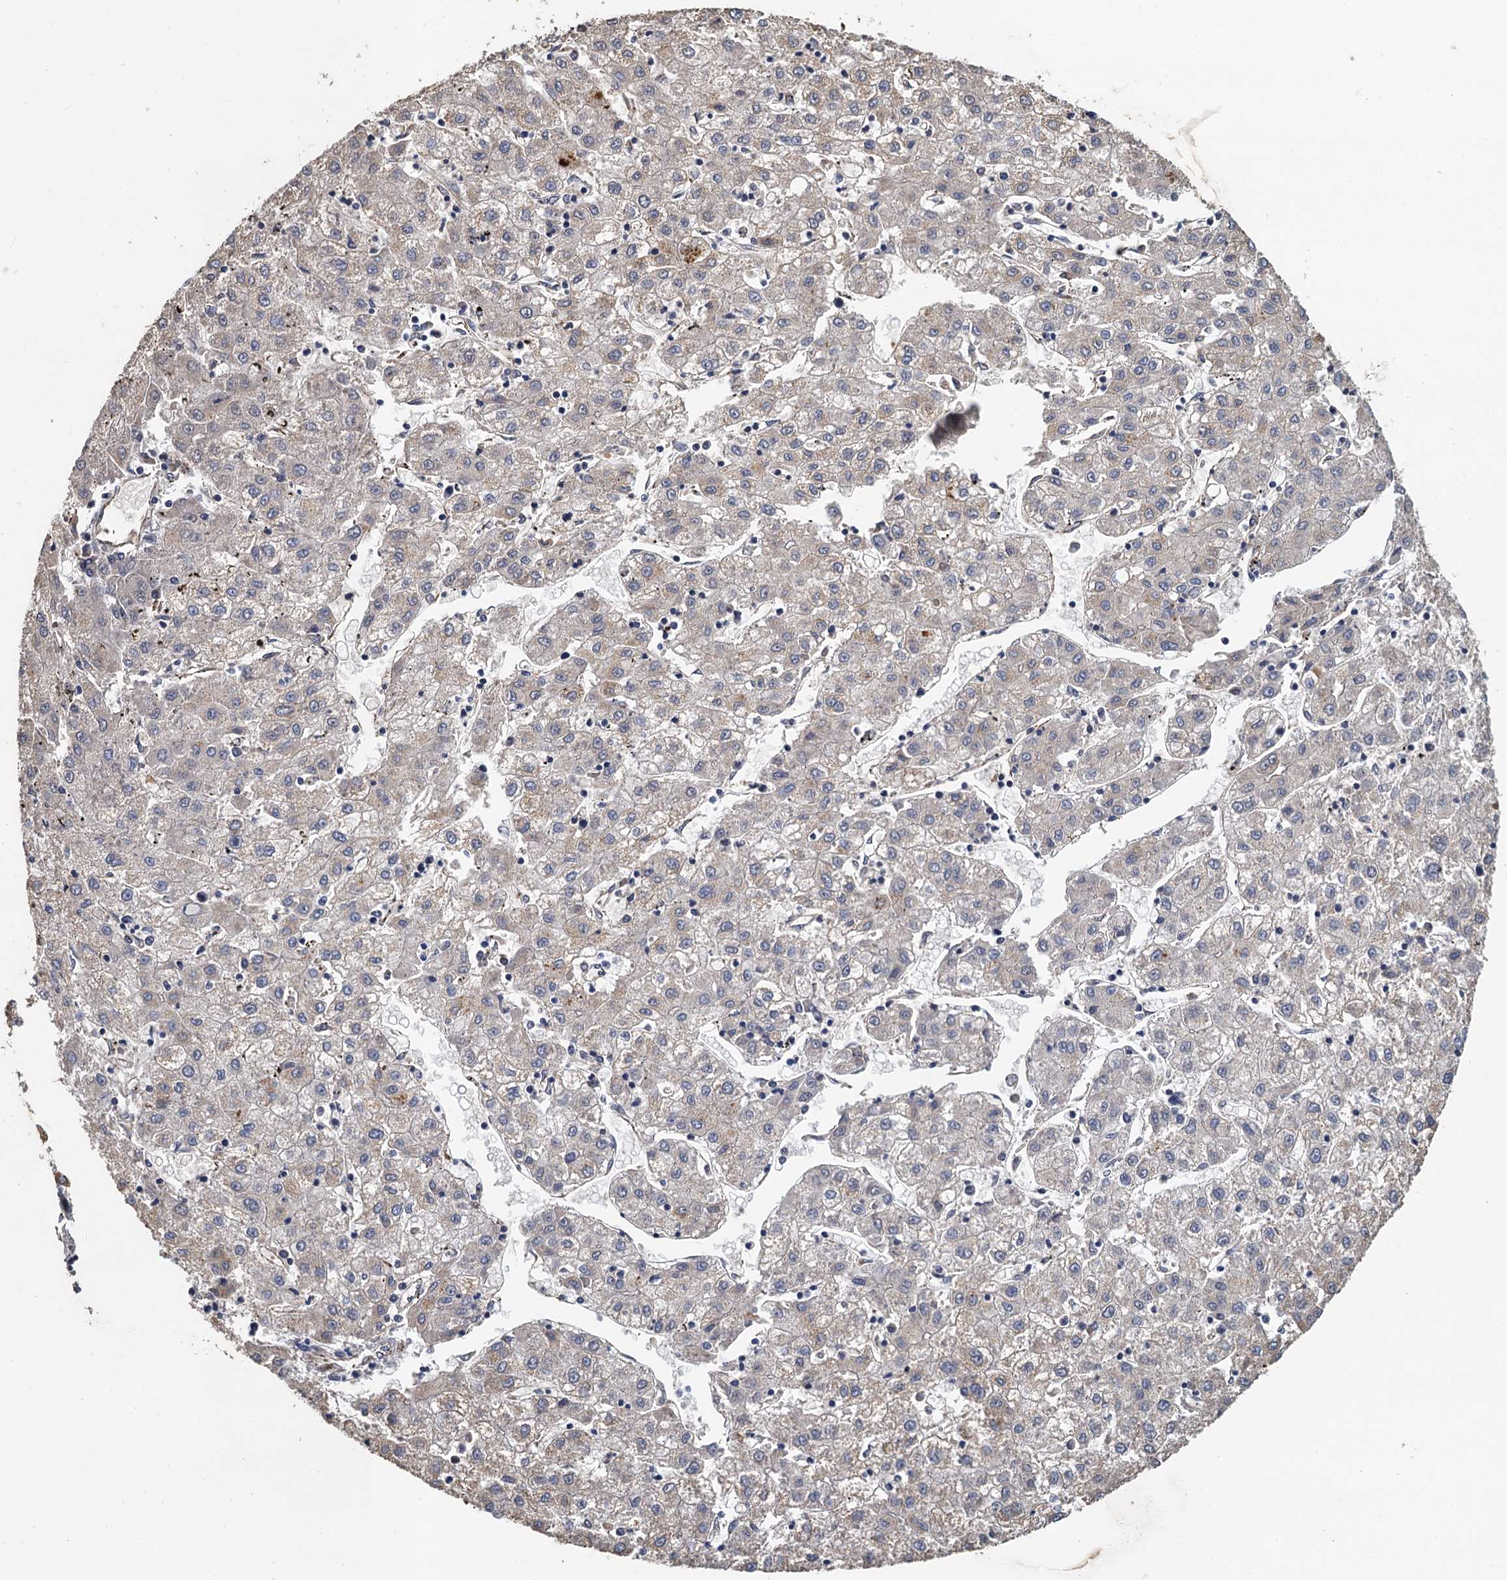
{"staining": {"intensity": "negative", "quantity": "none", "location": "none"}, "tissue": "liver cancer", "cell_type": "Tumor cells", "image_type": "cancer", "snomed": [{"axis": "morphology", "description": "Carcinoma, Hepatocellular, NOS"}, {"axis": "topography", "description": "Liver"}], "caption": "DAB (3,3'-diaminobenzidine) immunohistochemical staining of human liver cancer shows no significant positivity in tumor cells. (DAB (3,3'-diaminobenzidine) IHC with hematoxylin counter stain).", "gene": "ACSBG1", "patient": {"sex": "male", "age": 72}}